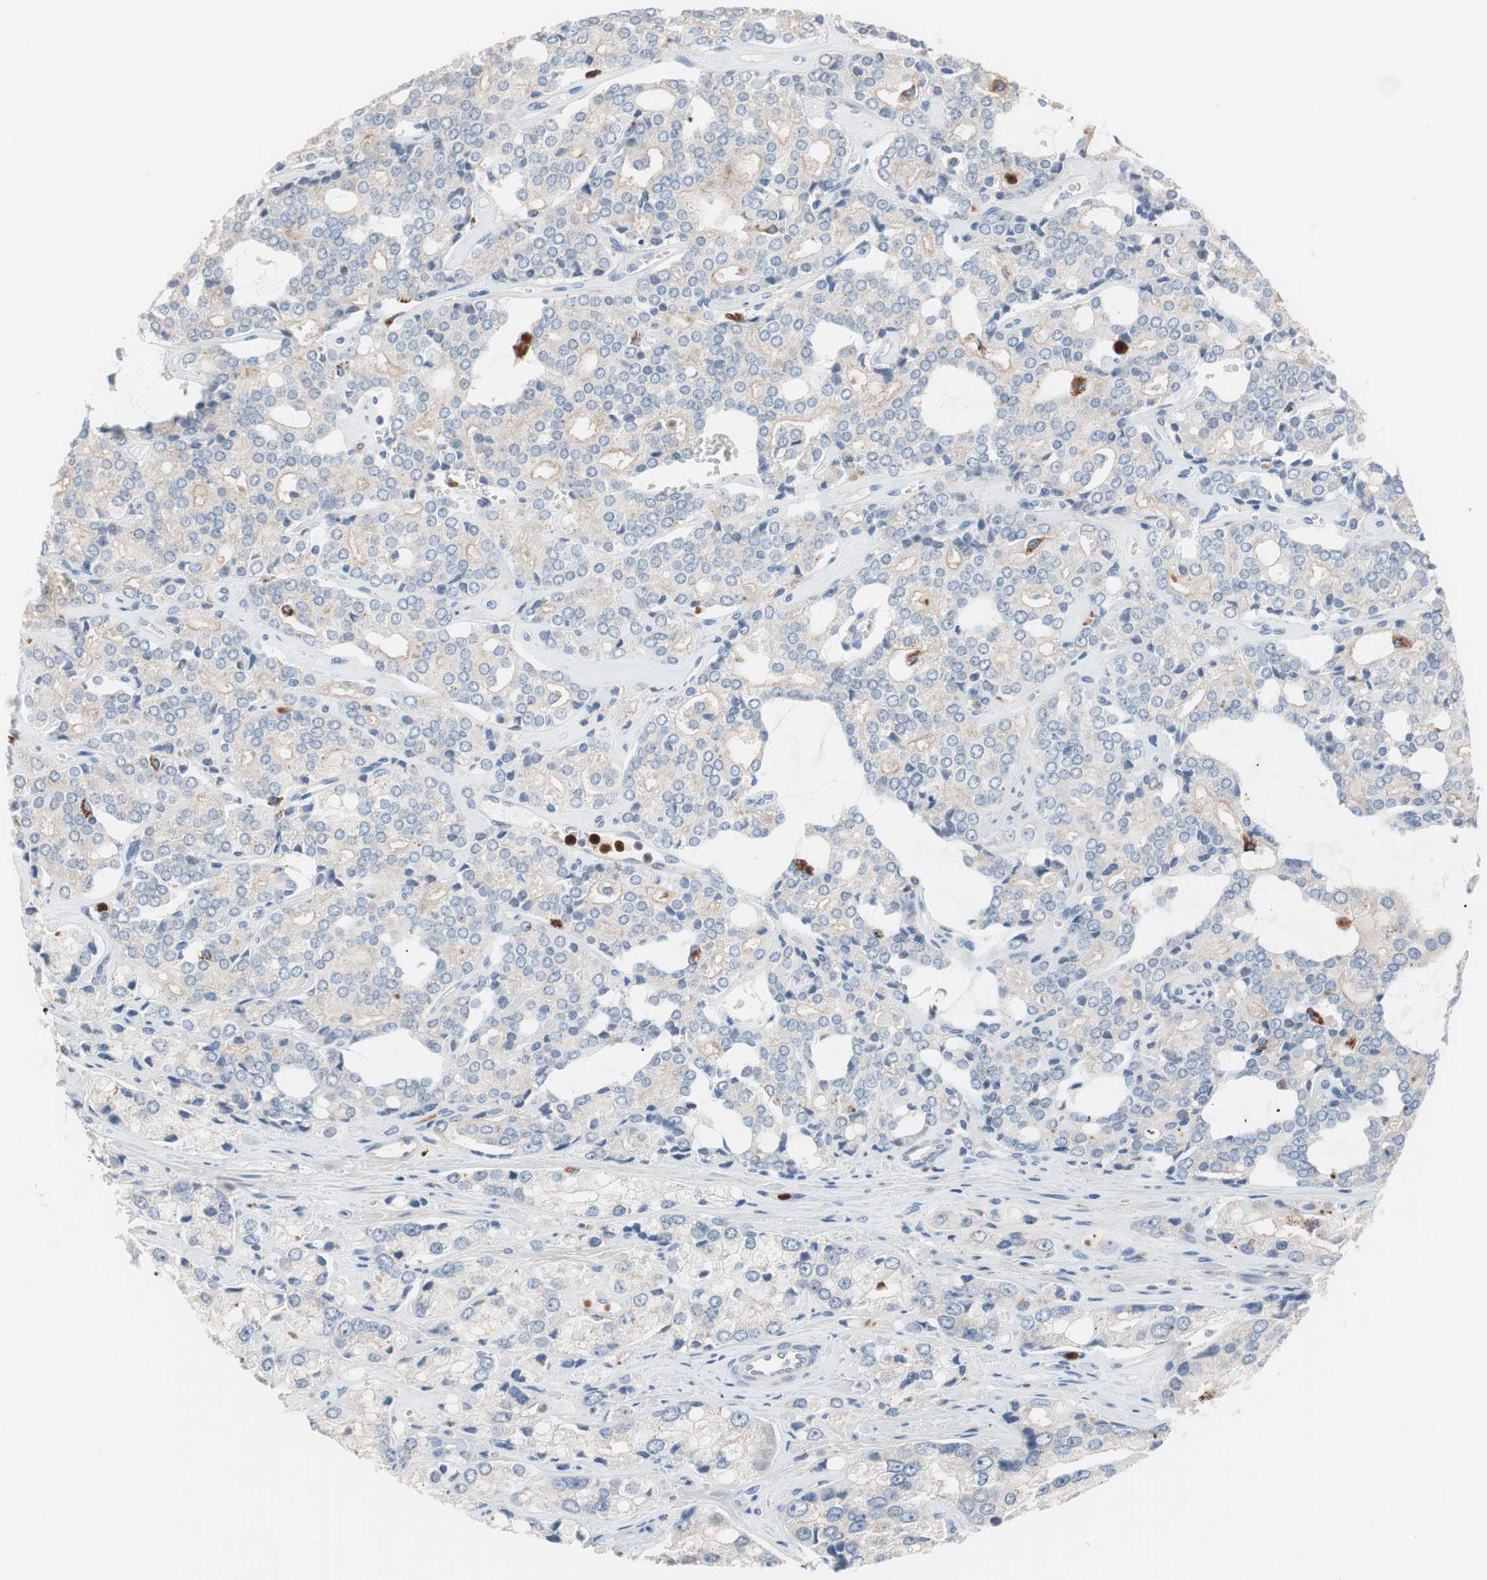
{"staining": {"intensity": "weak", "quantity": "25%-75%", "location": "cytoplasmic/membranous"}, "tissue": "prostate cancer", "cell_type": "Tumor cells", "image_type": "cancer", "snomed": [{"axis": "morphology", "description": "Adenocarcinoma, High grade"}, {"axis": "topography", "description": "Prostate"}], "caption": "Tumor cells demonstrate low levels of weak cytoplasmic/membranous positivity in about 25%-75% of cells in human prostate high-grade adenocarcinoma. (DAB (3,3'-diaminobenzidine) IHC with brightfield microscopy, high magnification).", "gene": "CLEC4D", "patient": {"sex": "male", "age": 67}}